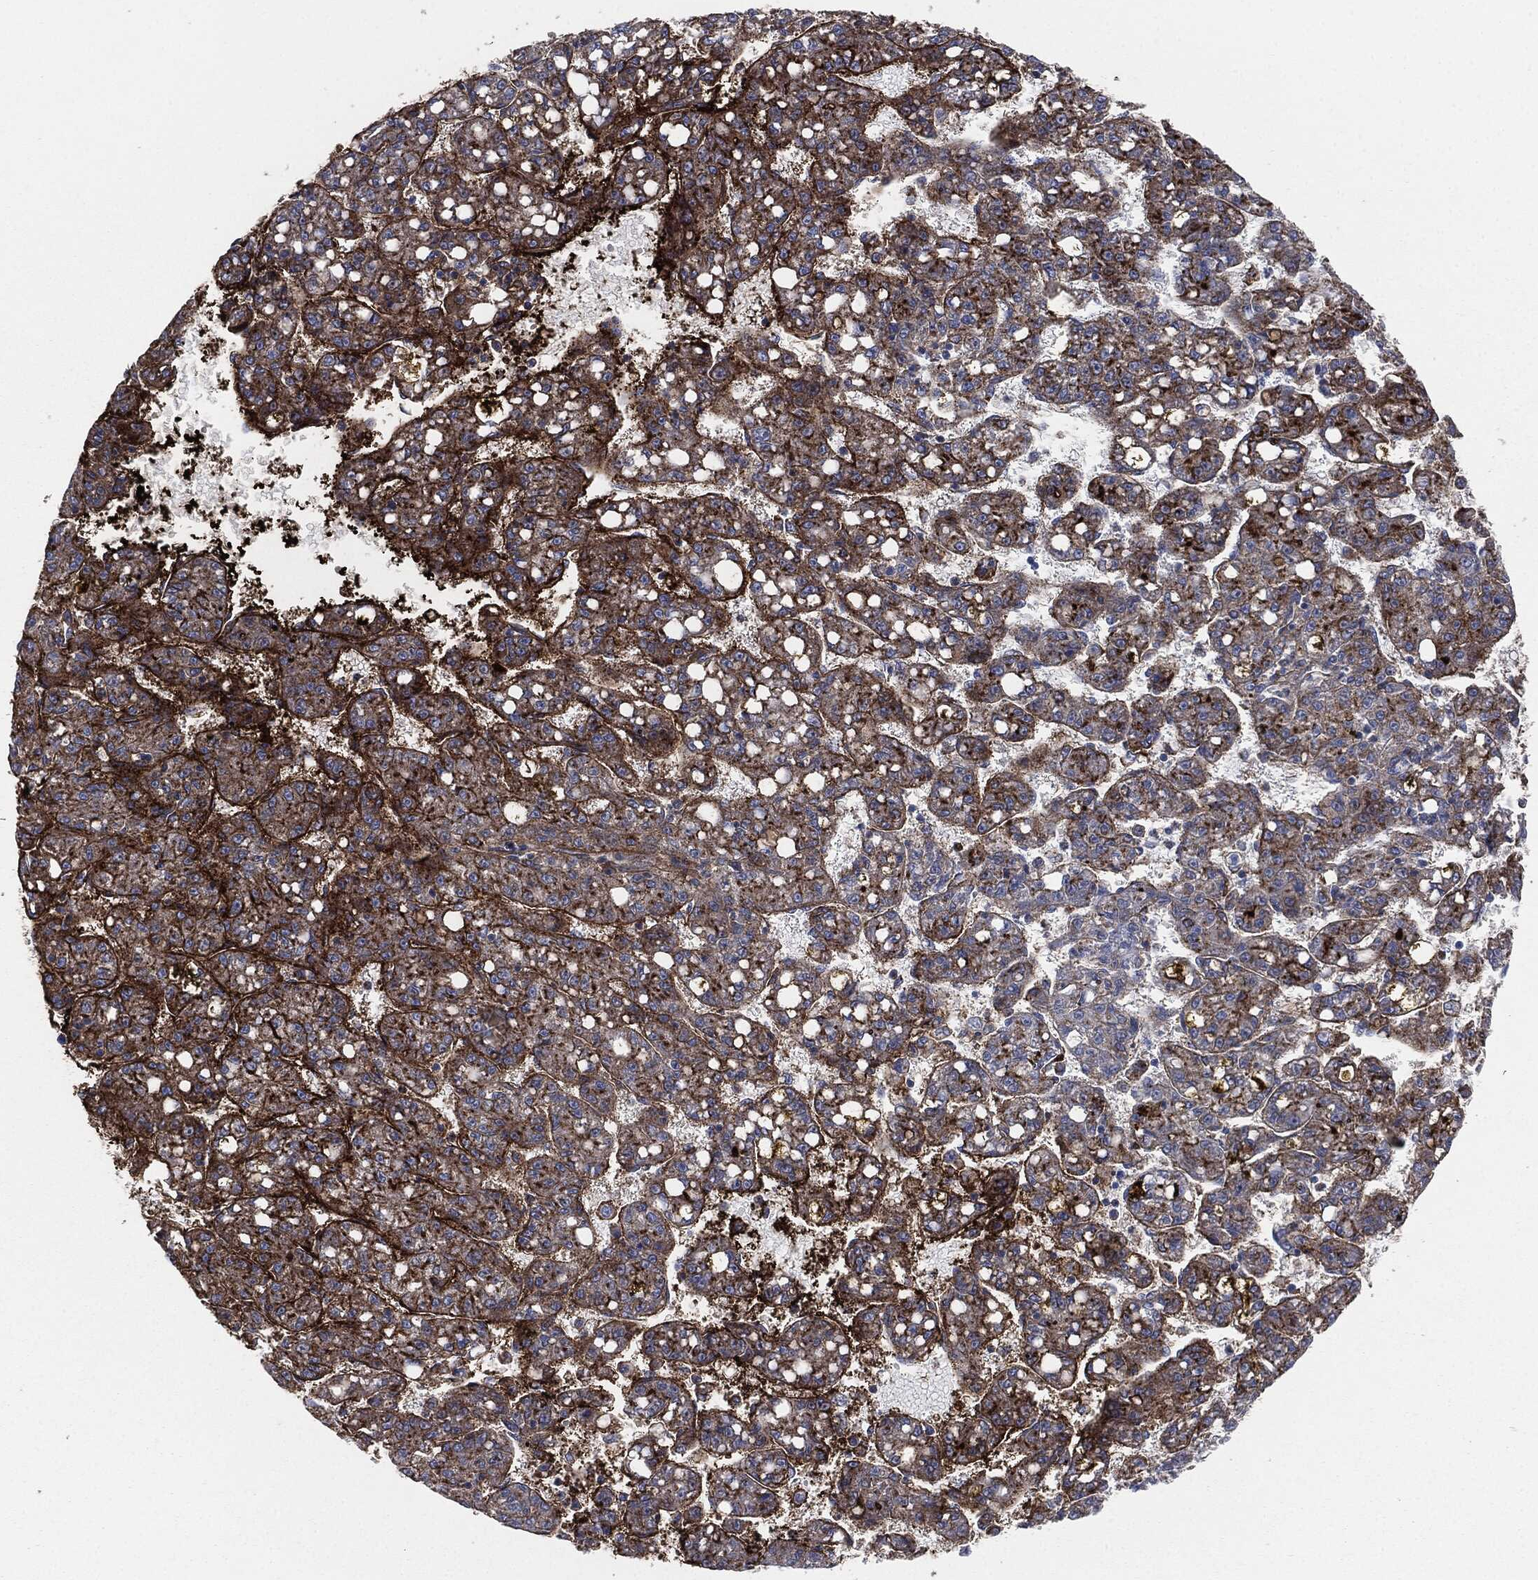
{"staining": {"intensity": "moderate", "quantity": "25%-75%", "location": "cytoplasmic/membranous"}, "tissue": "liver cancer", "cell_type": "Tumor cells", "image_type": "cancer", "snomed": [{"axis": "morphology", "description": "Carcinoma, Hepatocellular, NOS"}, {"axis": "topography", "description": "Liver"}], "caption": "IHC of human liver hepatocellular carcinoma reveals medium levels of moderate cytoplasmic/membranous positivity in approximately 25%-75% of tumor cells.", "gene": "APOB", "patient": {"sex": "female", "age": 65}}